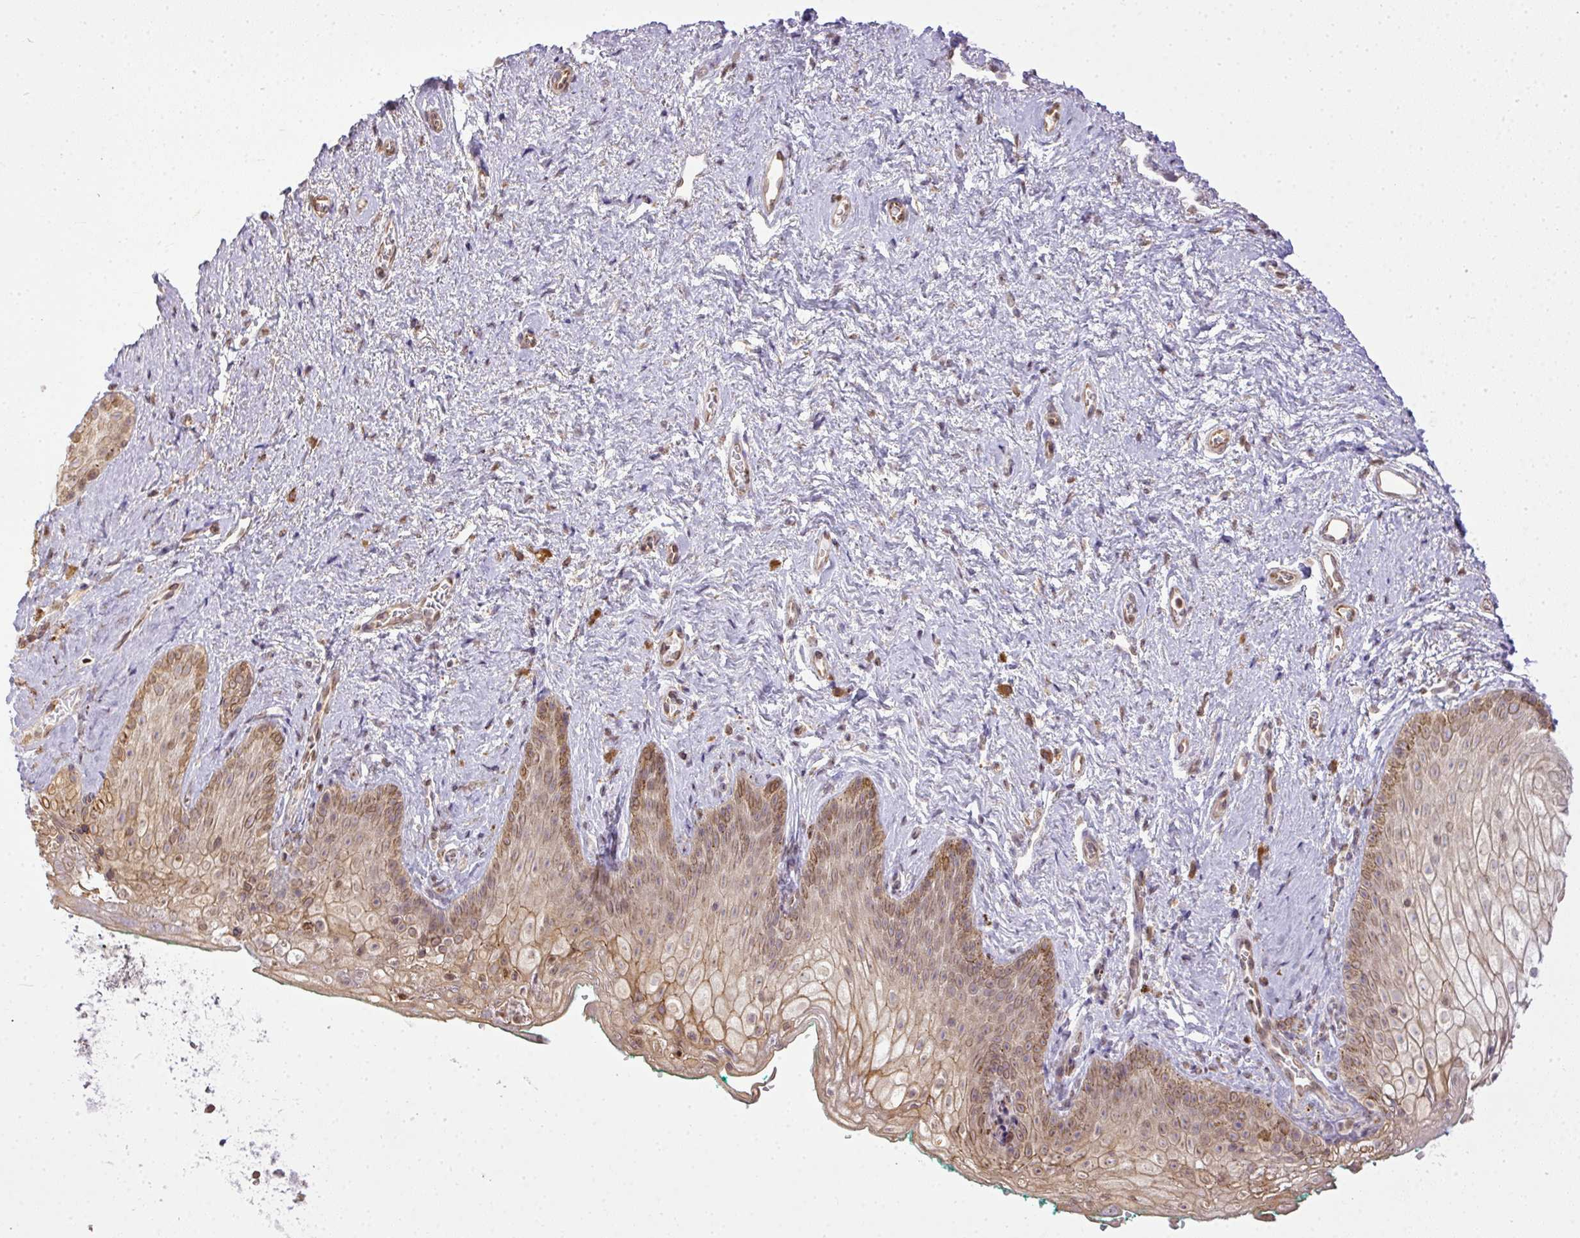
{"staining": {"intensity": "moderate", "quantity": "25%-75%", "location": "cytoplasmic/membranous,nuclear"}, "tissue": "vagina", "cell_type": "Squamous epithelial cells", "image_type": "normal", "snomed": [{"axis": "morphology", "description": "Normal tissue, NOS"}, {"axis": "topography", "description": "Vulva"}, {"axis": "topography", "description": "Vagina"}, {"axis": "topography", "description": "Peripheral nerve tissue"}], "caption": "This image displays benign vagina stained with IHC to label a protein in brown. The cytoplasmic/membranous,nuclear of squamous epithelial cells show moderate positivity for the protein. Nuclei are counter-stained blue.", "gene": "COX18", "patient": {"sex": "female", "age": 66}}